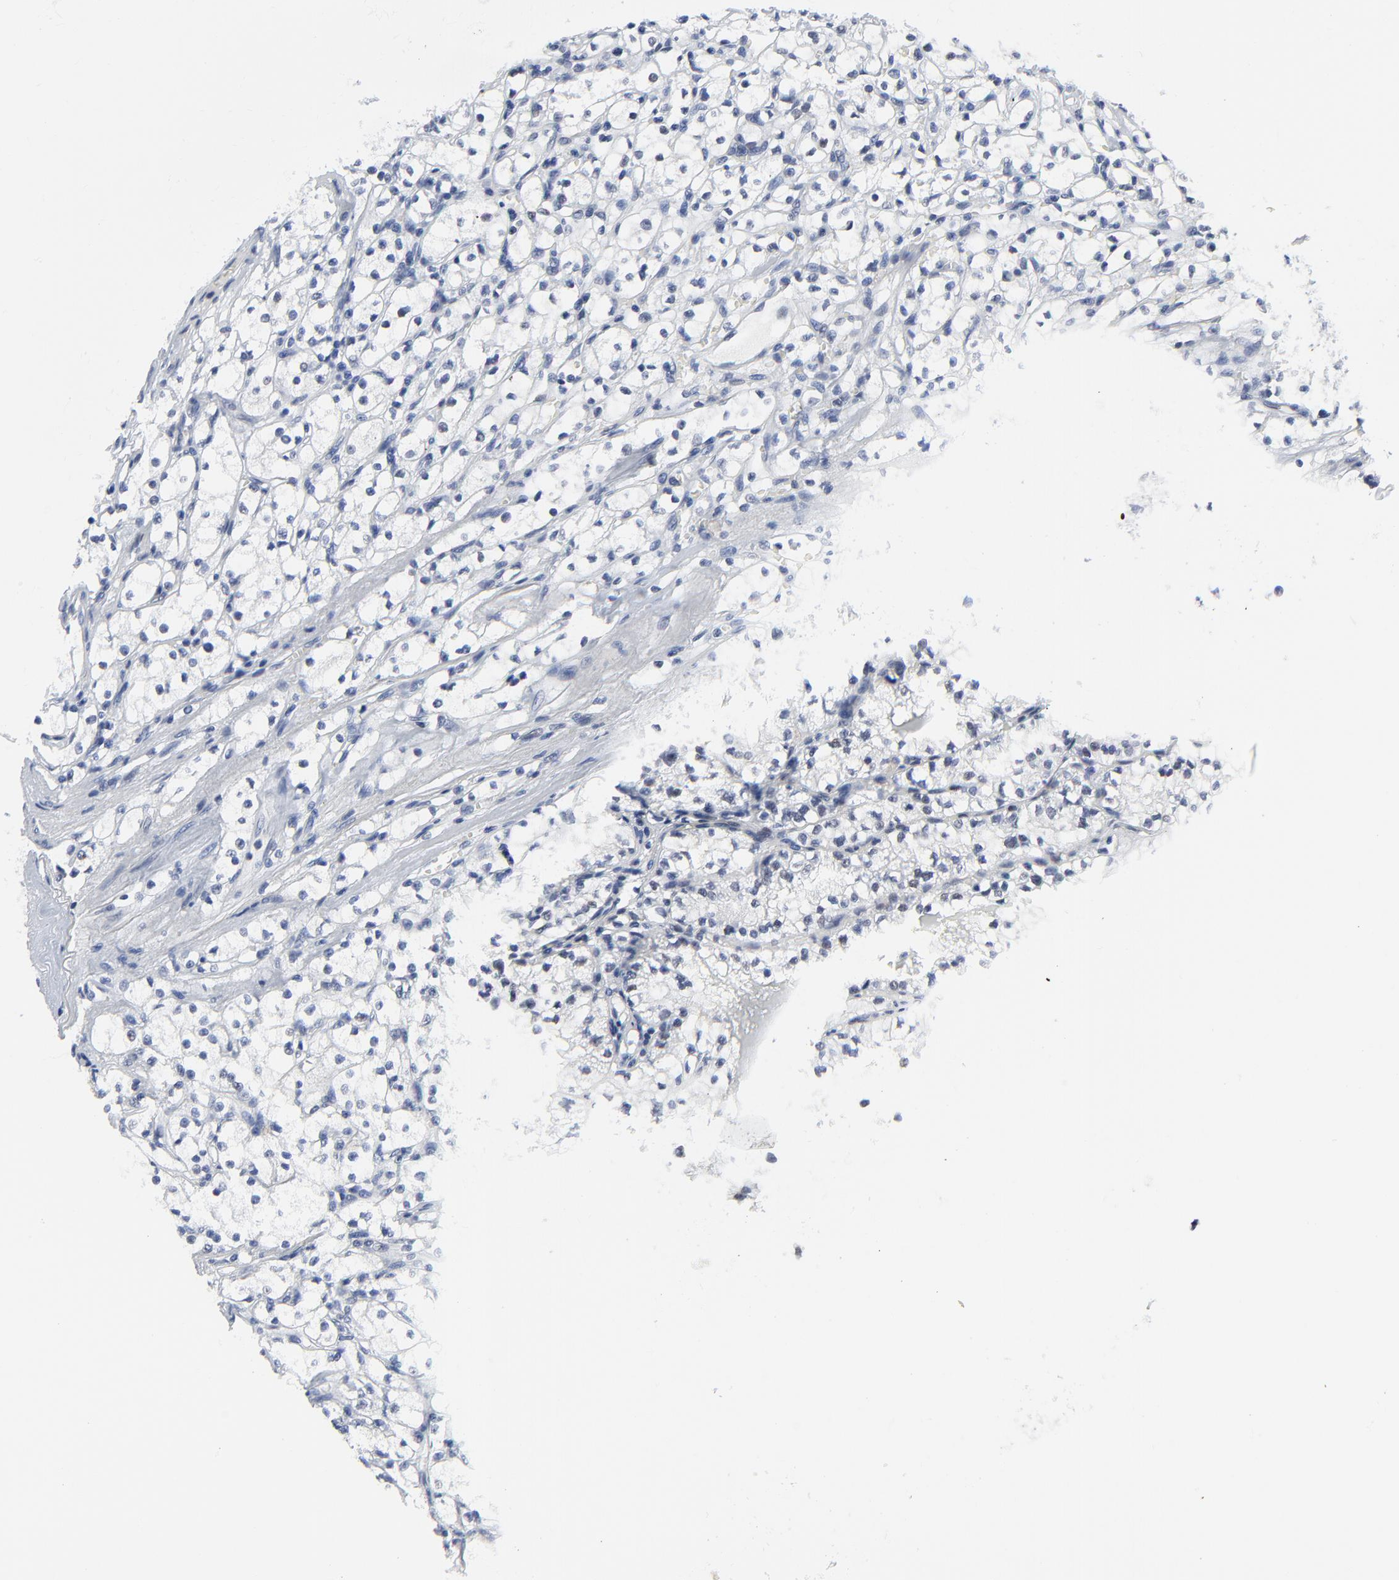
{"staining": {"intensity": "negative", "quantity": "none", "location": "none"}, "tissue": "renal cancer", "cell_type": "Tumor cells", "image_type": "cancer", "snomed": [{"axis": "morphology", "description": "Adenocarcinoma, NOS"}, {"axis": "topography", "description": "Kidney"}], "caption": "A photomicrograph of renal adenocarcinoma stained for a protein shows no brown staining in tumor cells.", "gene": "ZNF589", "patient": {"sex": "male", "age": 61}}